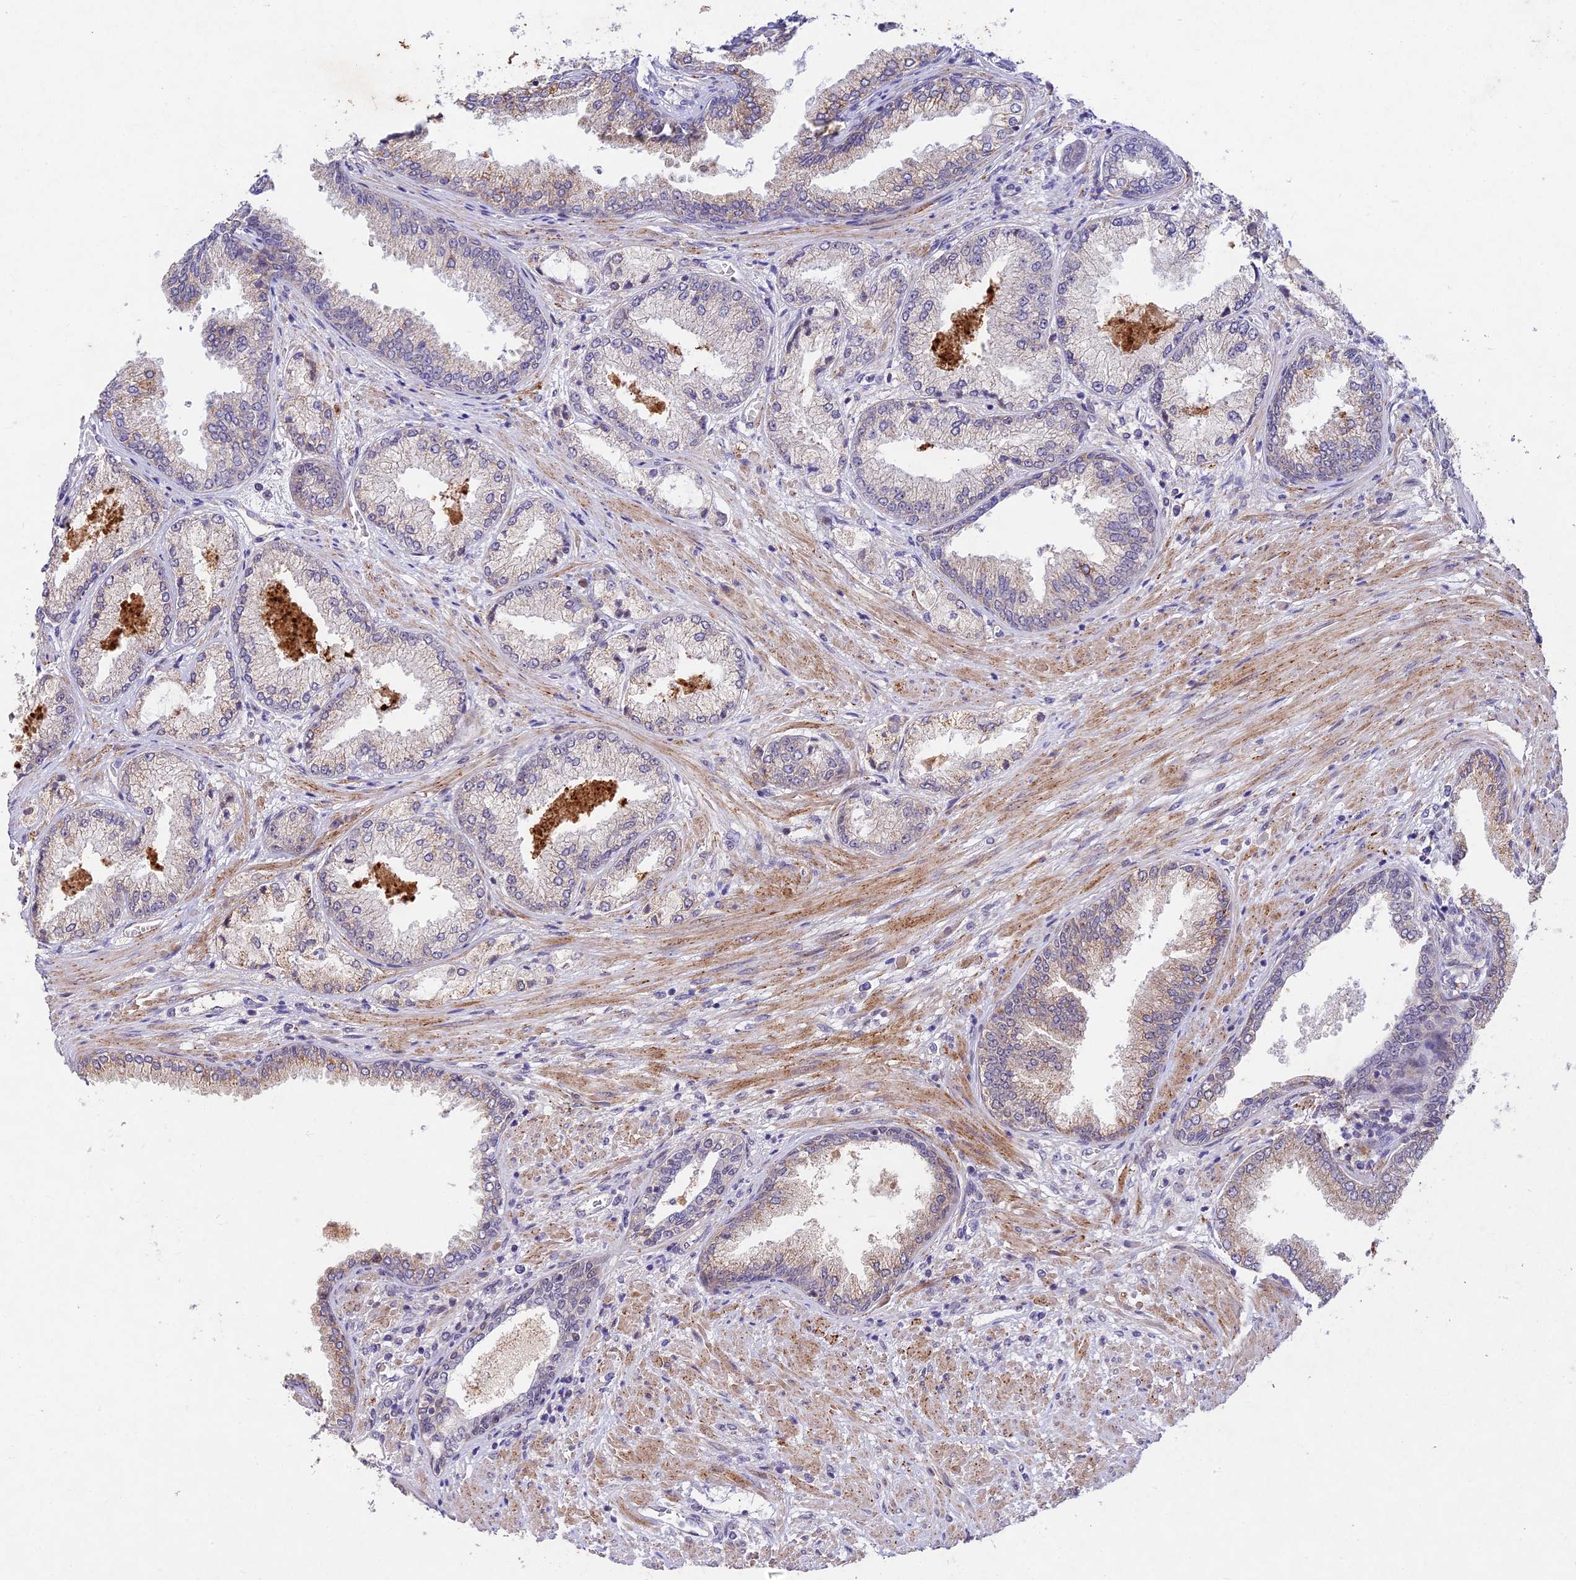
{"staining": {"intensity": "negative", "quantity": "none", "location": "none"}, "tissue": "prostate cancer", "cell_type": "Tumor cells", "image_type": "cancer", "snomed": [{"axis": "morphology", "description": "Adenocarcinoma, High grade"}, {"axis": "topography", "description": "Prostate"}], "caption": "Human prostate cancer (adenocarcinoma (high-grade)) stained for a protein using immunohistochemistry shows no staining in tumor cells.", "gene": "RAVER1", "patient": {"sex": "male", "age": 71}}